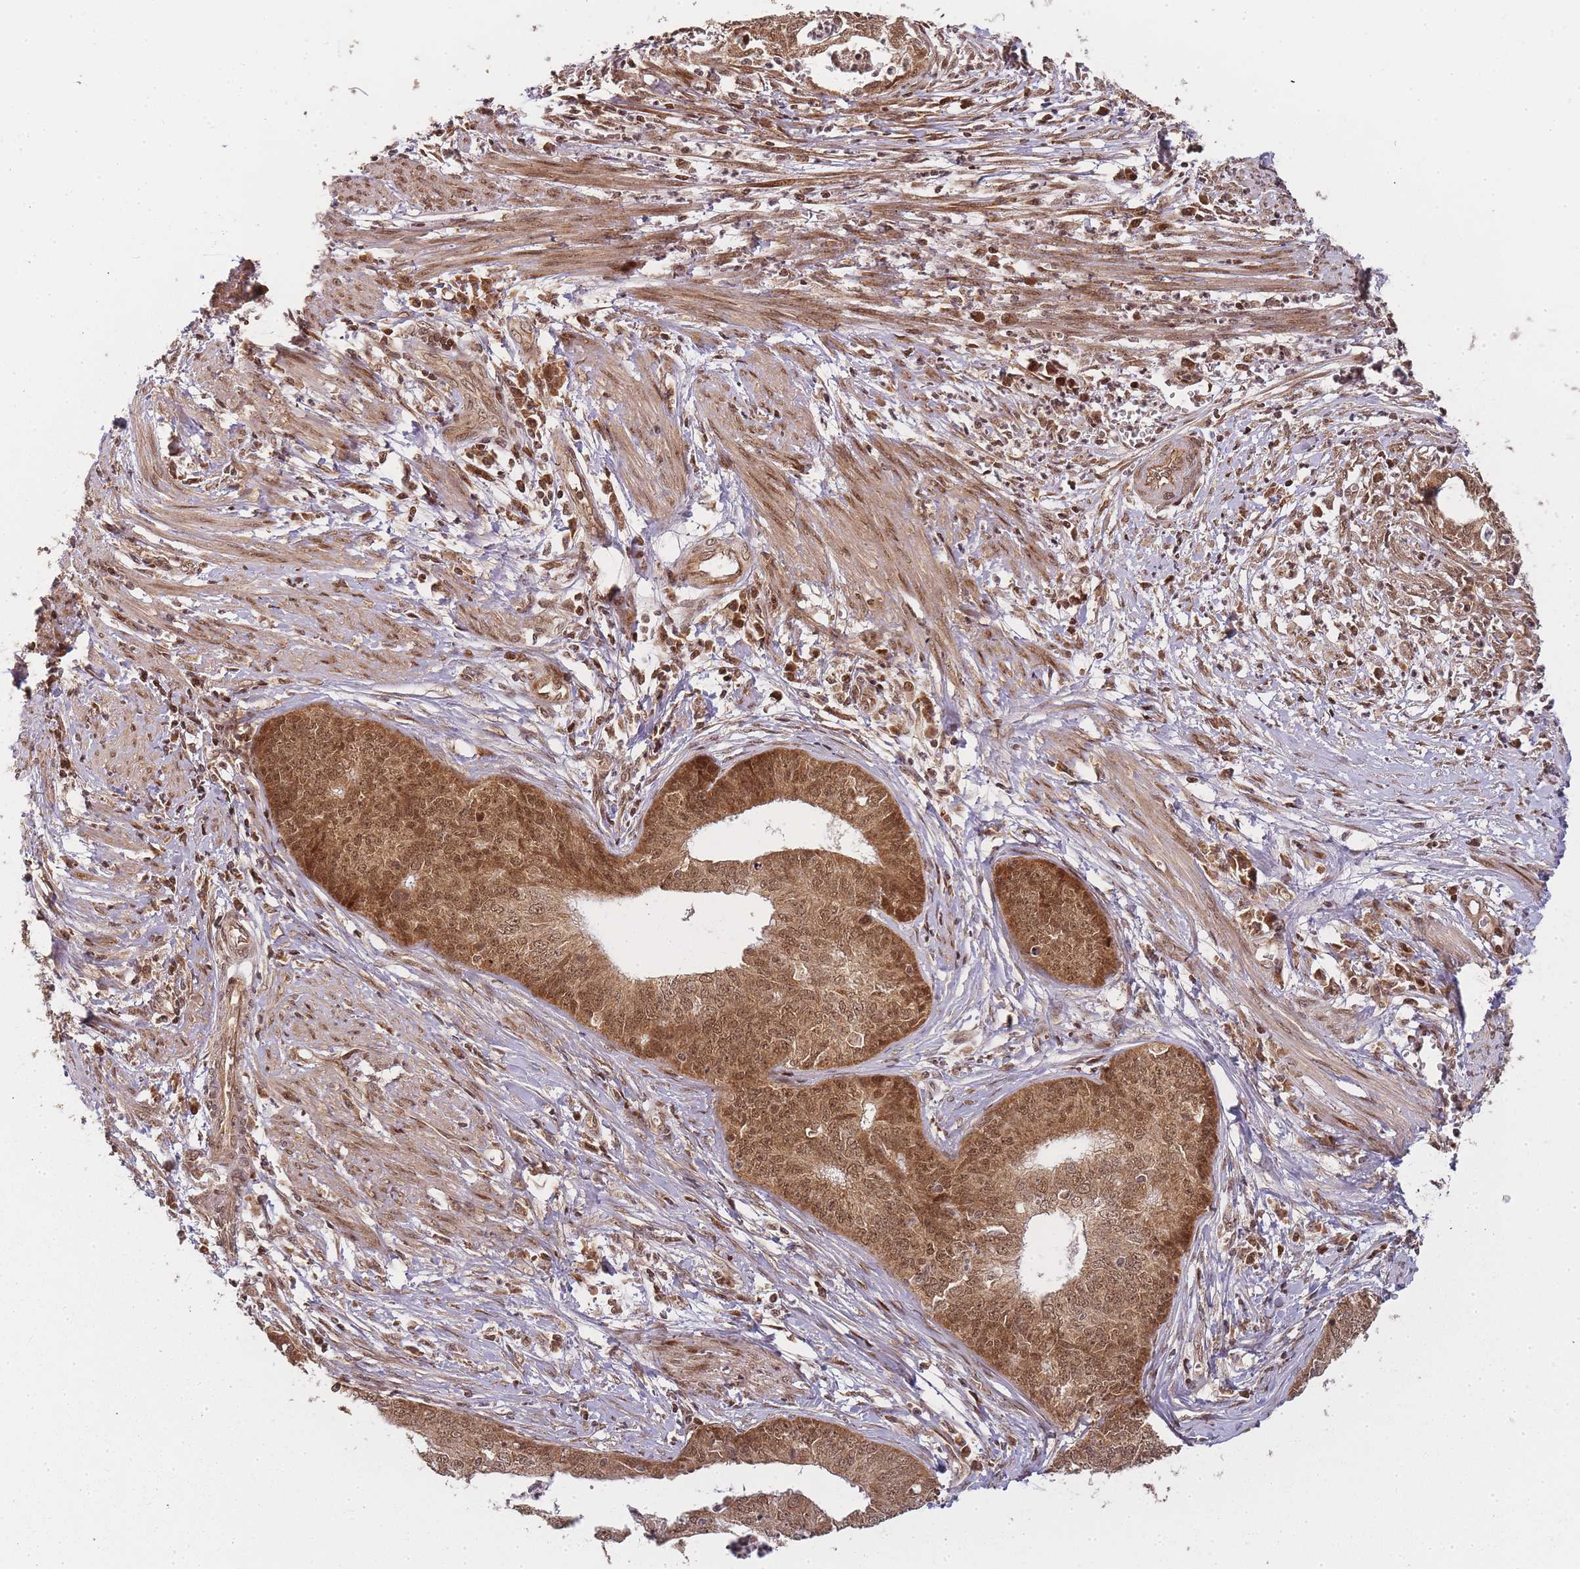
{"staining": {"intensity": "moderate", "quantity": ">75%", "location": "cytoplasmic/membranous,nuclear"}, "tissue": "endometrial cancer", "cell_type": "Tumor cells", "image_type": "cancer", "snomed": [{"axis": "morphology", "description": "Adenocarcinoma, NOS"}, {"axis": "topography", "description": "Endometrium"}], "caption": "Immunohistochemical staining of human adenocarcinoma (endometrial) demonstrates medium levels of moderate cytoplasmic/membranous and nuclear staining in approximately >75% of tumor cells. The staining was performed using DAB (3,3'-diaminobenzidine) to visualize the protein expression in brown, while the nuclei were stained in blue with hematoxylin (Magnification: 20x).", "gene": "ZNF497", "patient": {"sex": "female", "age": 68}}